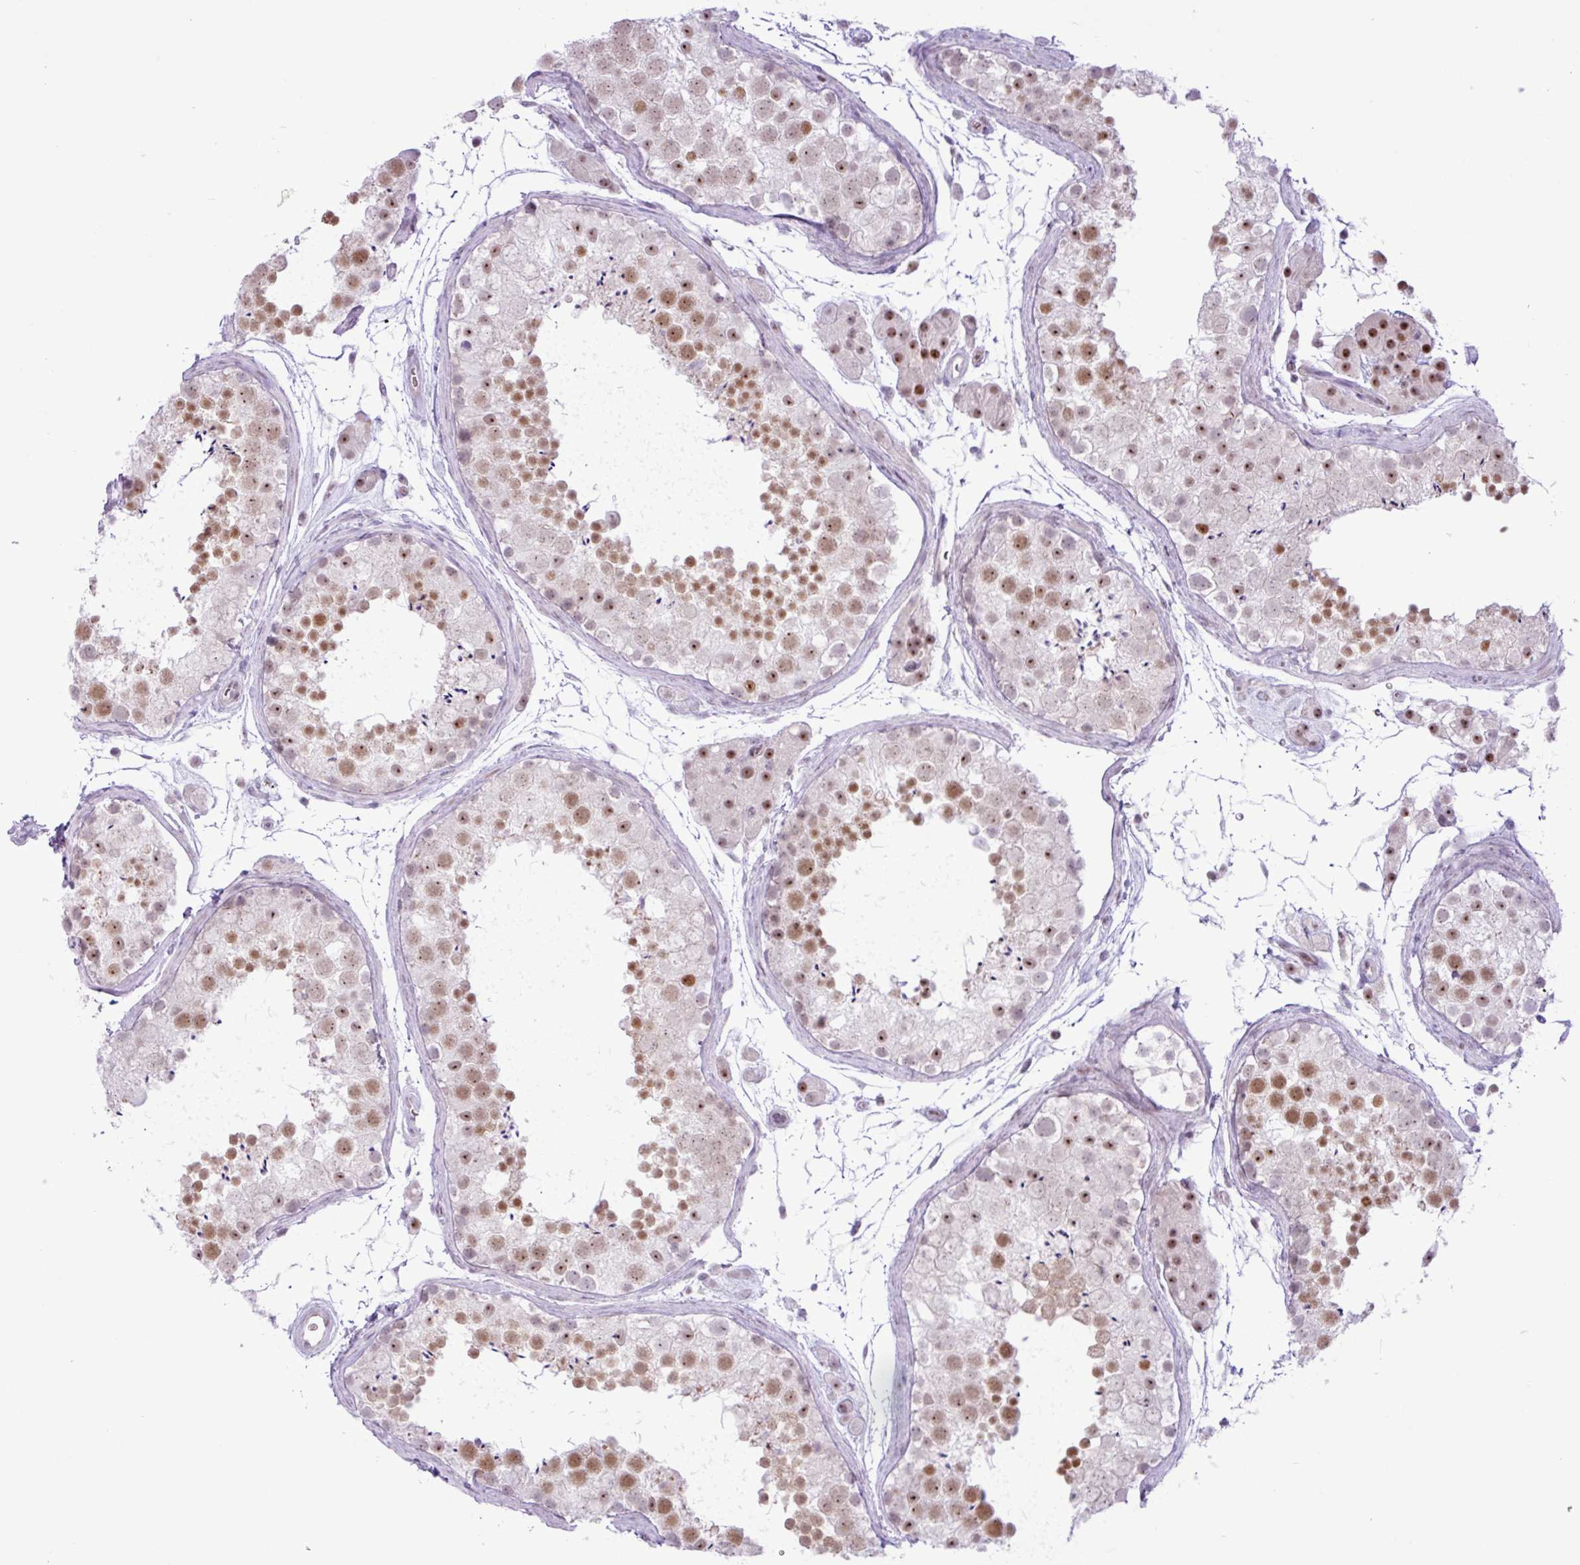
{"staining": {"intensity": "moderate", "quantity": "25%-75%", "location": "nuclear"}, "tissue": "testis", "cell_type": "Cells in seminiferous ducts", "image_type": "normal", "snomed": [{"axis": "morphology", "description": "Normal tissue, NOS"}, {"axis": "topography", "description": "Testis"}], "caption": "Human testis stained with a brown dye demonstrates moderate nuclear positive staining in approximately 25%-75% of cells in seminiferous ducts.", "gene": "ELOA2", "patient": {"sex": "male", "age": 41}}